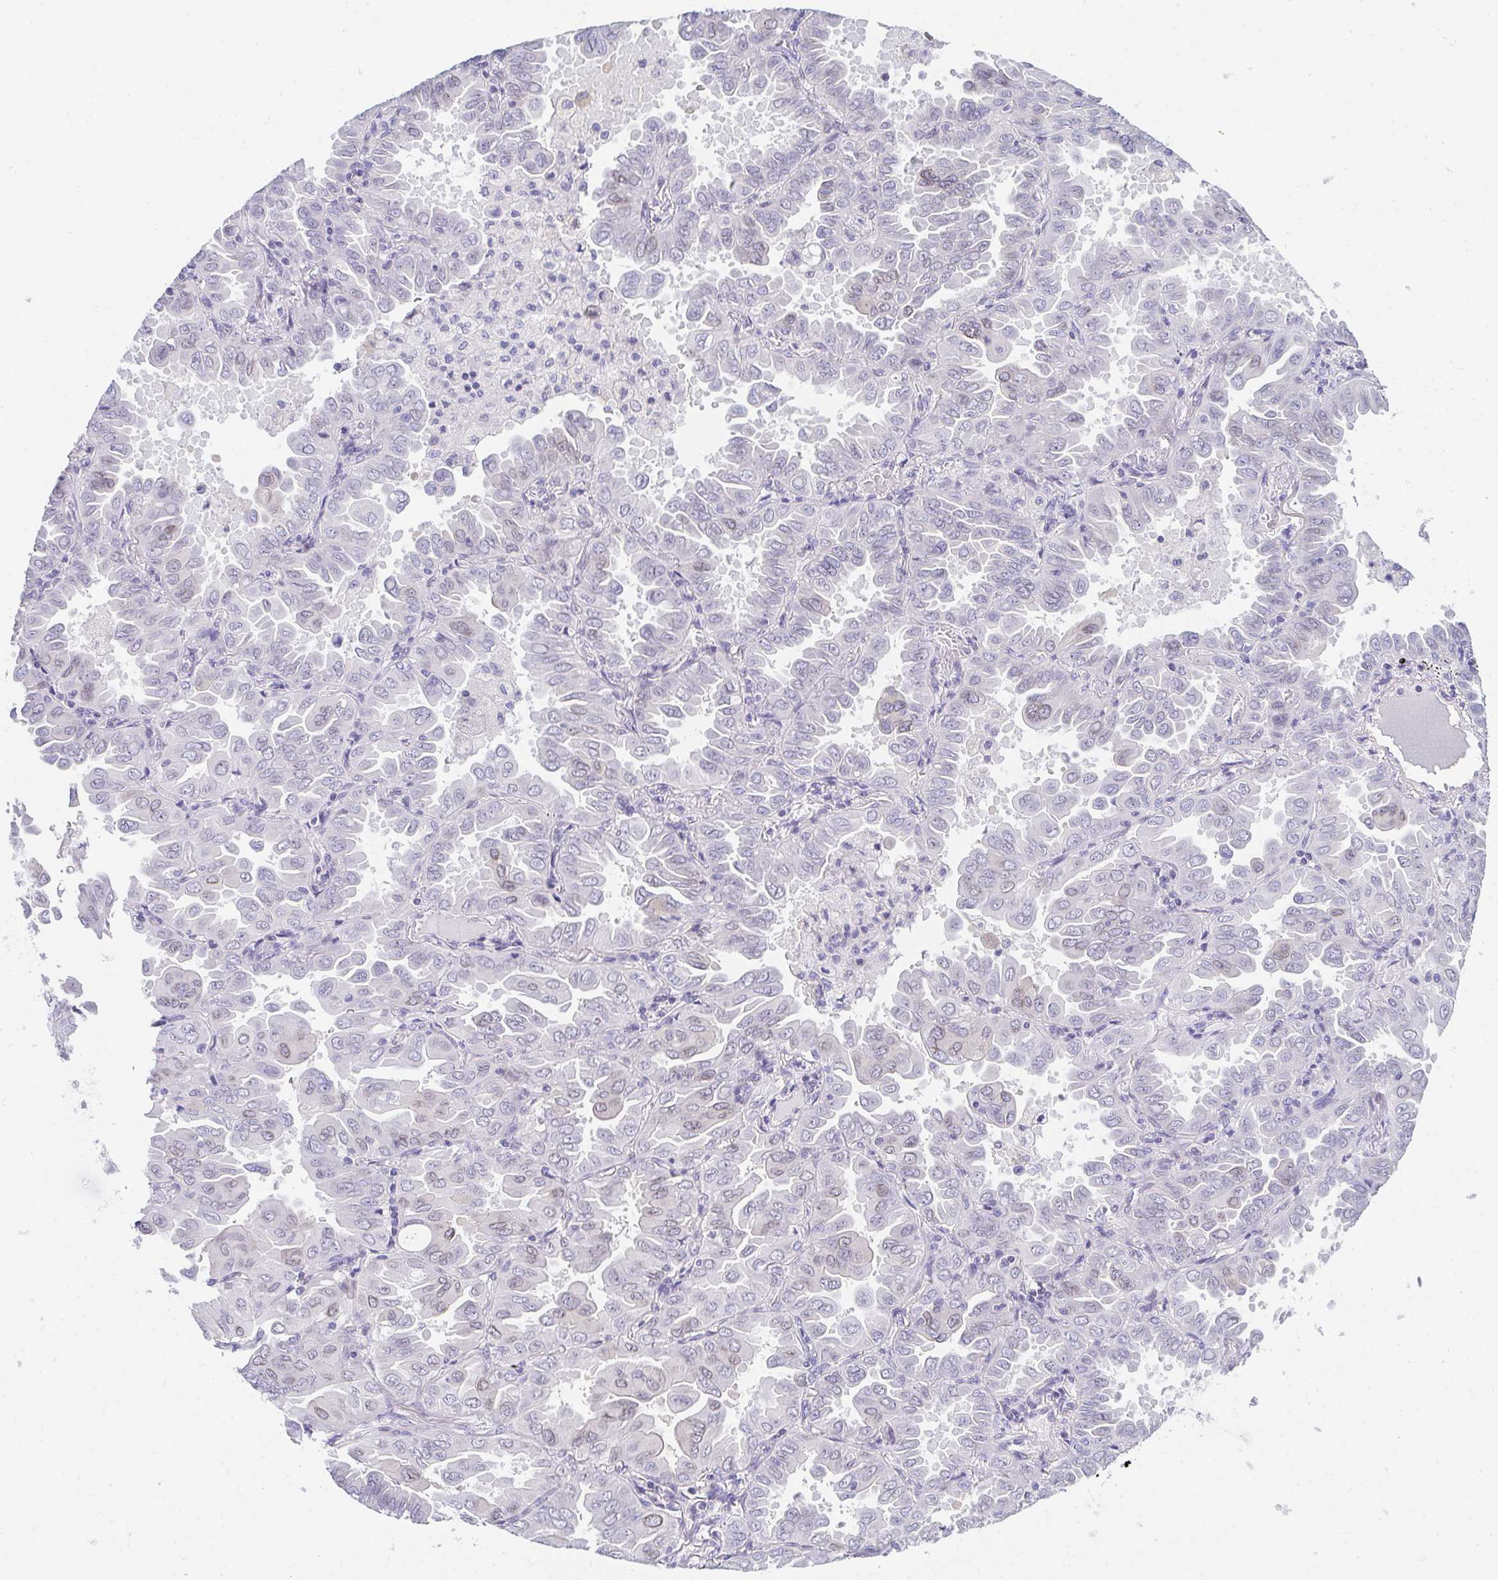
{"staining": {"intensity": "negative", "quantity": "none", "location": "none"}, "tissue": "lung cancer", "cell_type": "Tumor cells", "image_type": "cancer", "snomed": [{"axis": "morphology", "description": "Adenocarcinoma, NOS"}, {"axis": "topography", "description": "Lung"}], "caption": "A micrograph of lung cancer stained for a protein shows no brown staining in tumor cells.", "gene": "AKAP14", "patient": {"sex": "male", "age": 64}}